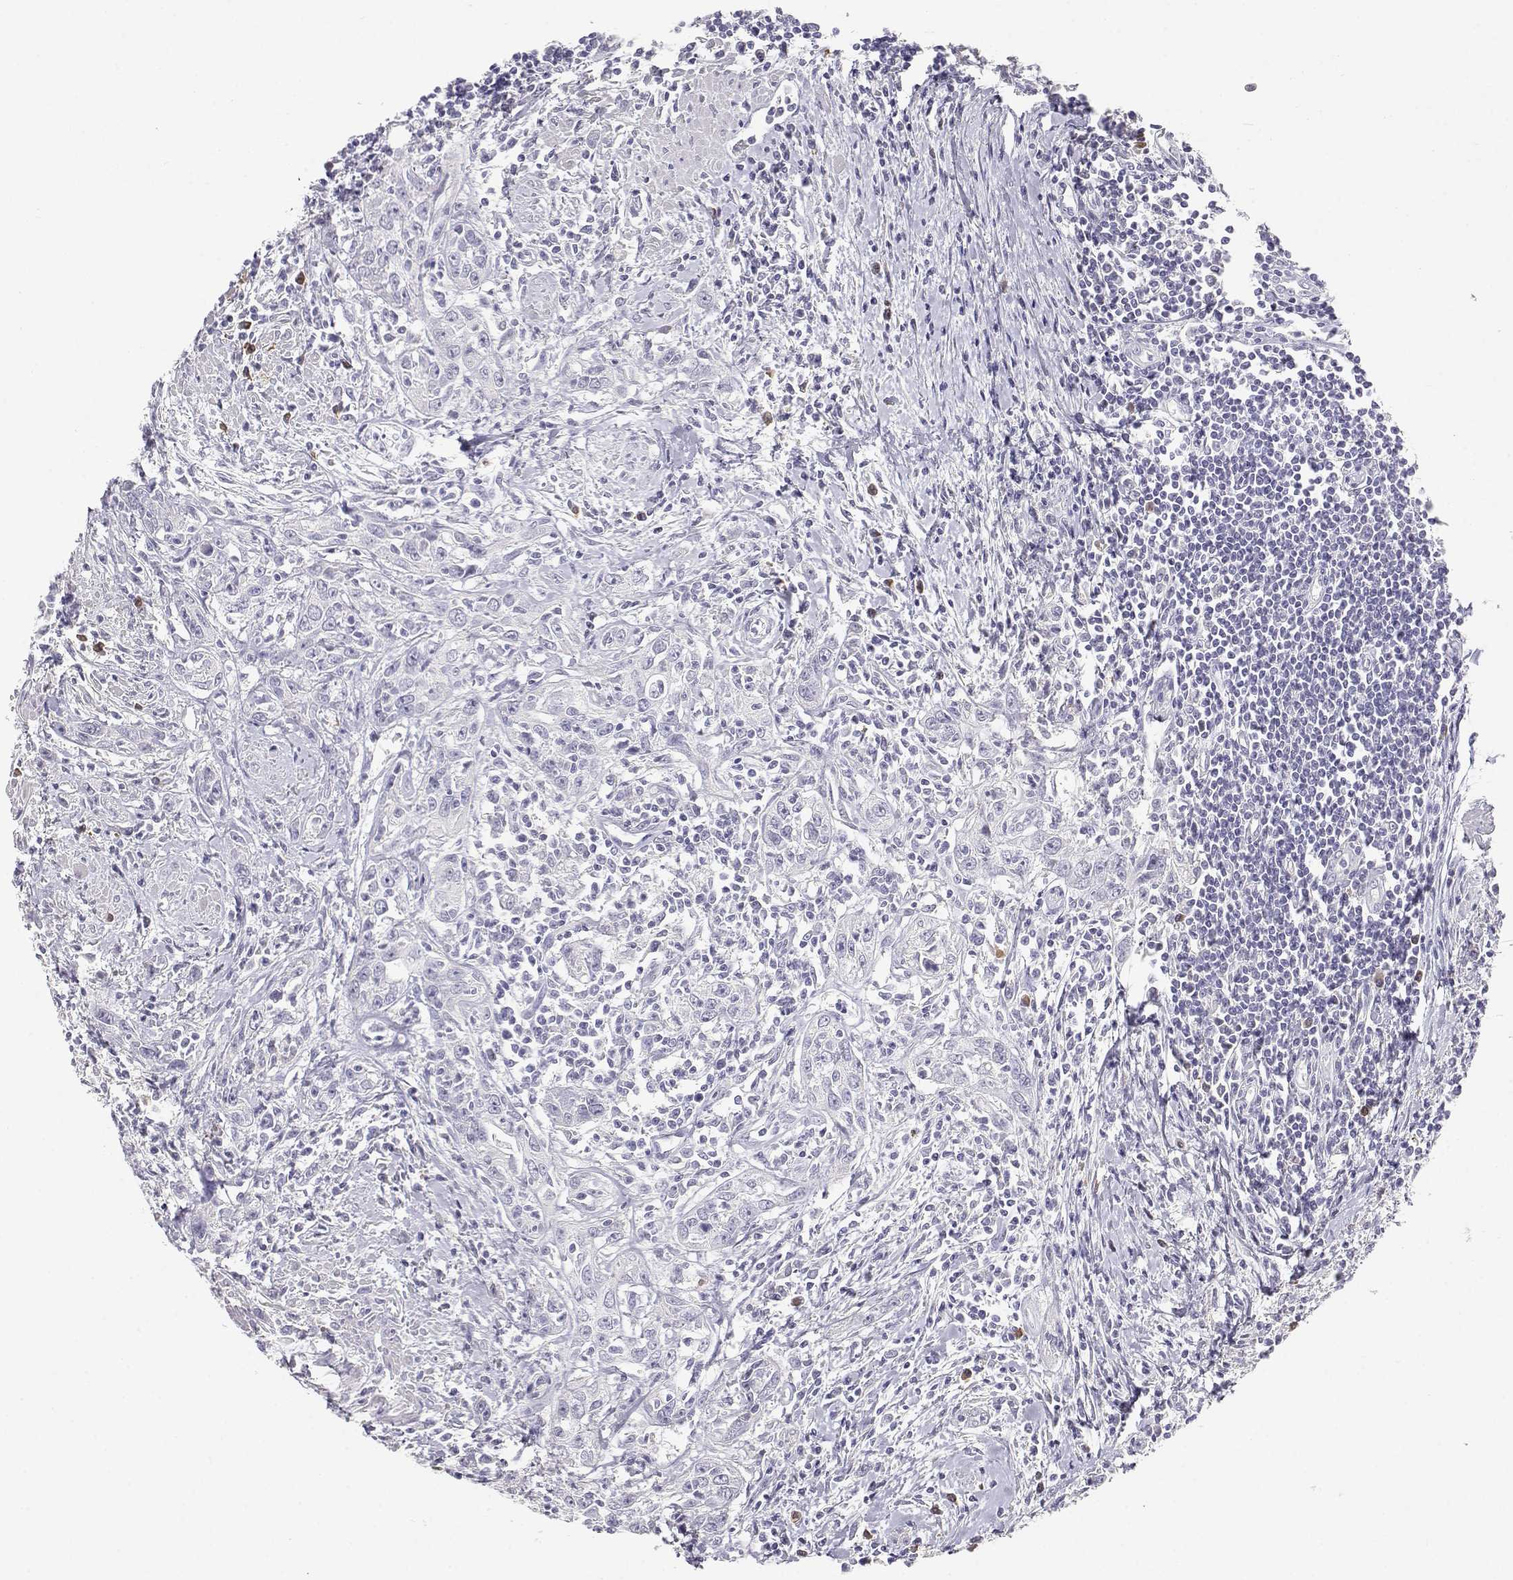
{"staining": {"intensity": "negative", "quantity": "none", "location": "none"}, "tissue": "urothelial cancer", "cell_type": "Tumor cells", "image_type": "cancer", "snomed": [{"axis": "morphology", "description": "Urothelial carcinoma, High grade"}, {"axis": "topography", "description": "Urinary bladder"}], "caption": "An immunohistochemistry (IHC) image of urothelial cancer is shown. There is no staining in tumor cells of urothelial cancer. Nuclei are stained in blue.", "gene": "CDHR1", "patient": {"sex": "male", "age": 83}}